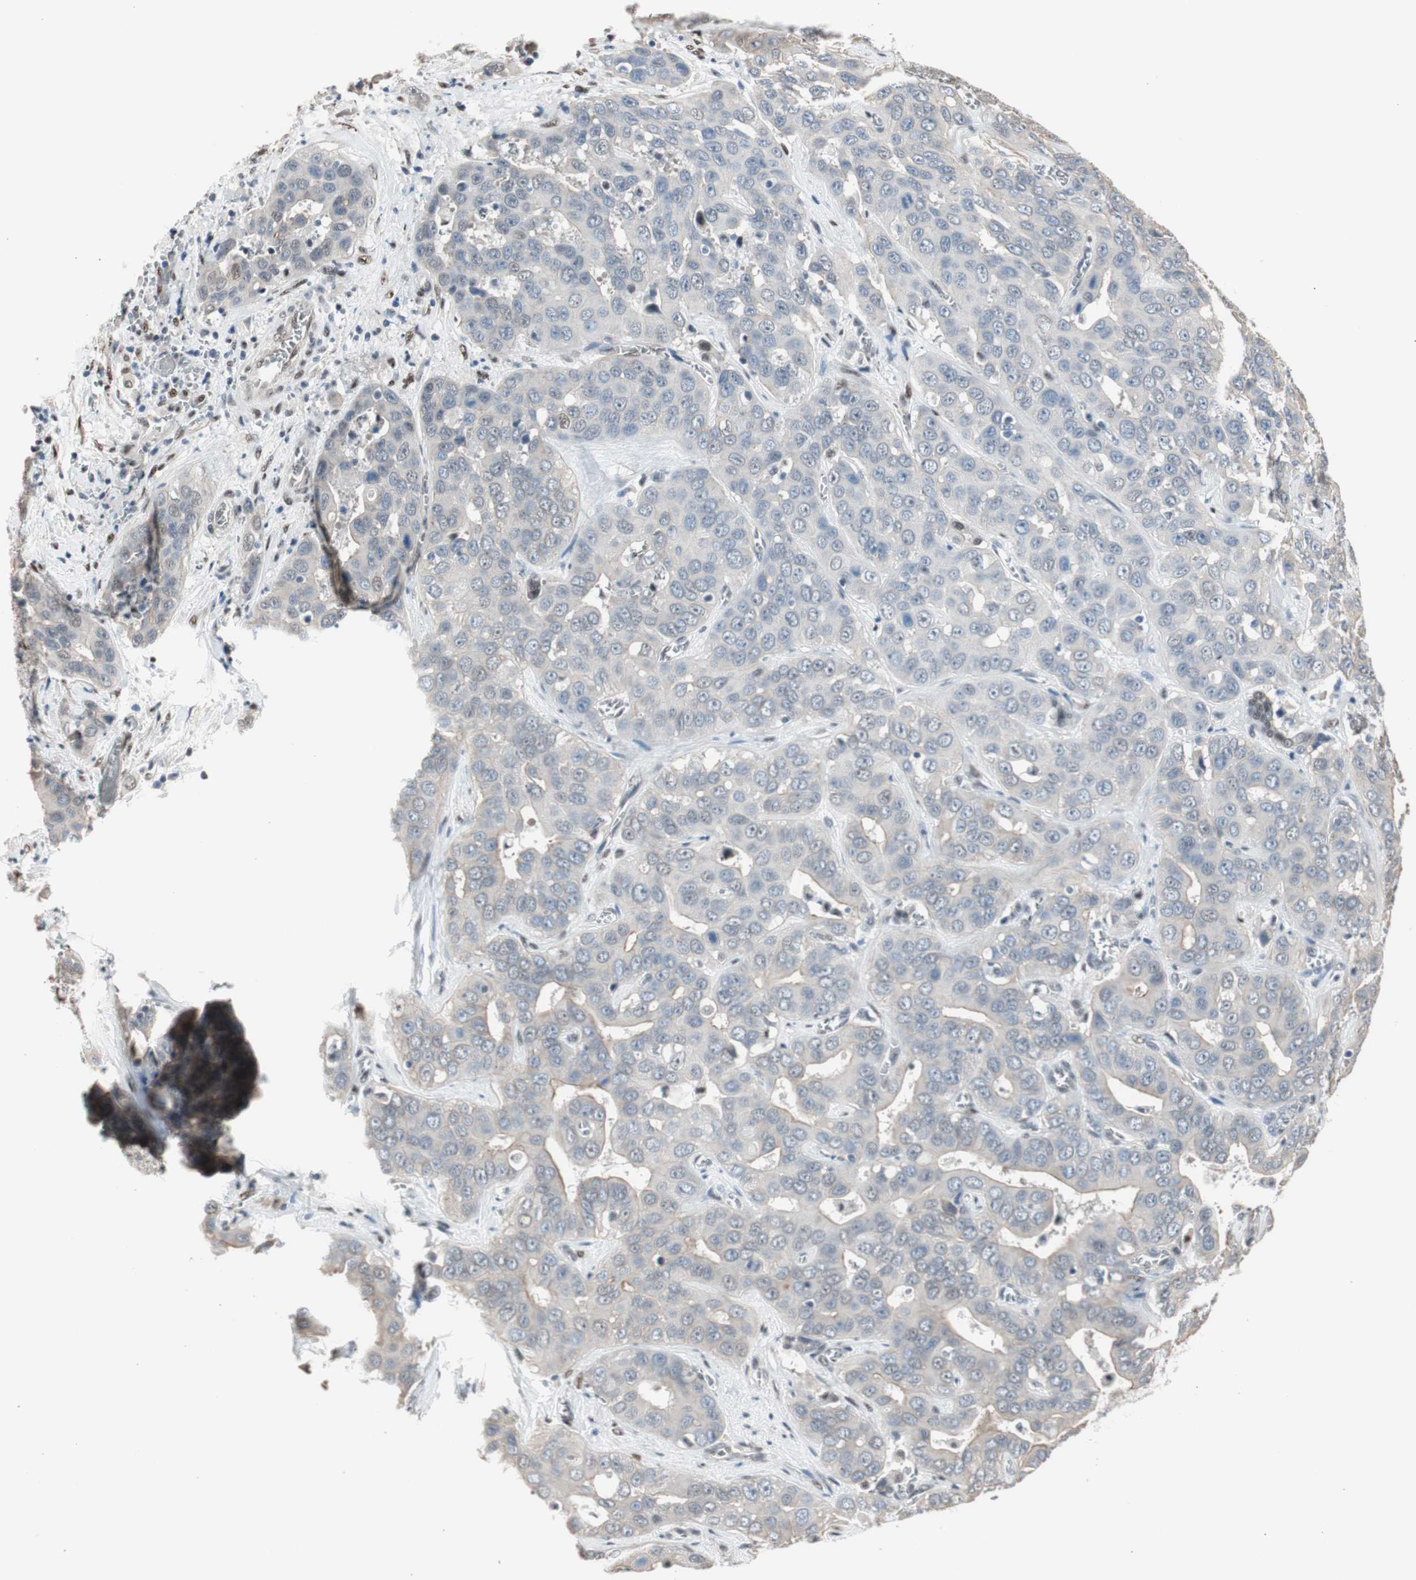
{"staining": {"intensity": "weak", "quantity": "<25%", "location": "cytoplasmic/membranous"}, "tissue": "liver cancer", "cell_type": "Tumor cells", "image_type": "cancer", "snomed": [{"axis": "morphology", "description": "Cholangiocarcinoma"}, {"axis": "topography", "description": "Liver"}], "caption": "DAB immunohistochemical staining of liver cancer displays no significant expression in tumor cells.", "gene": "PML", "patient": {"sex": "female", "age": 52}}